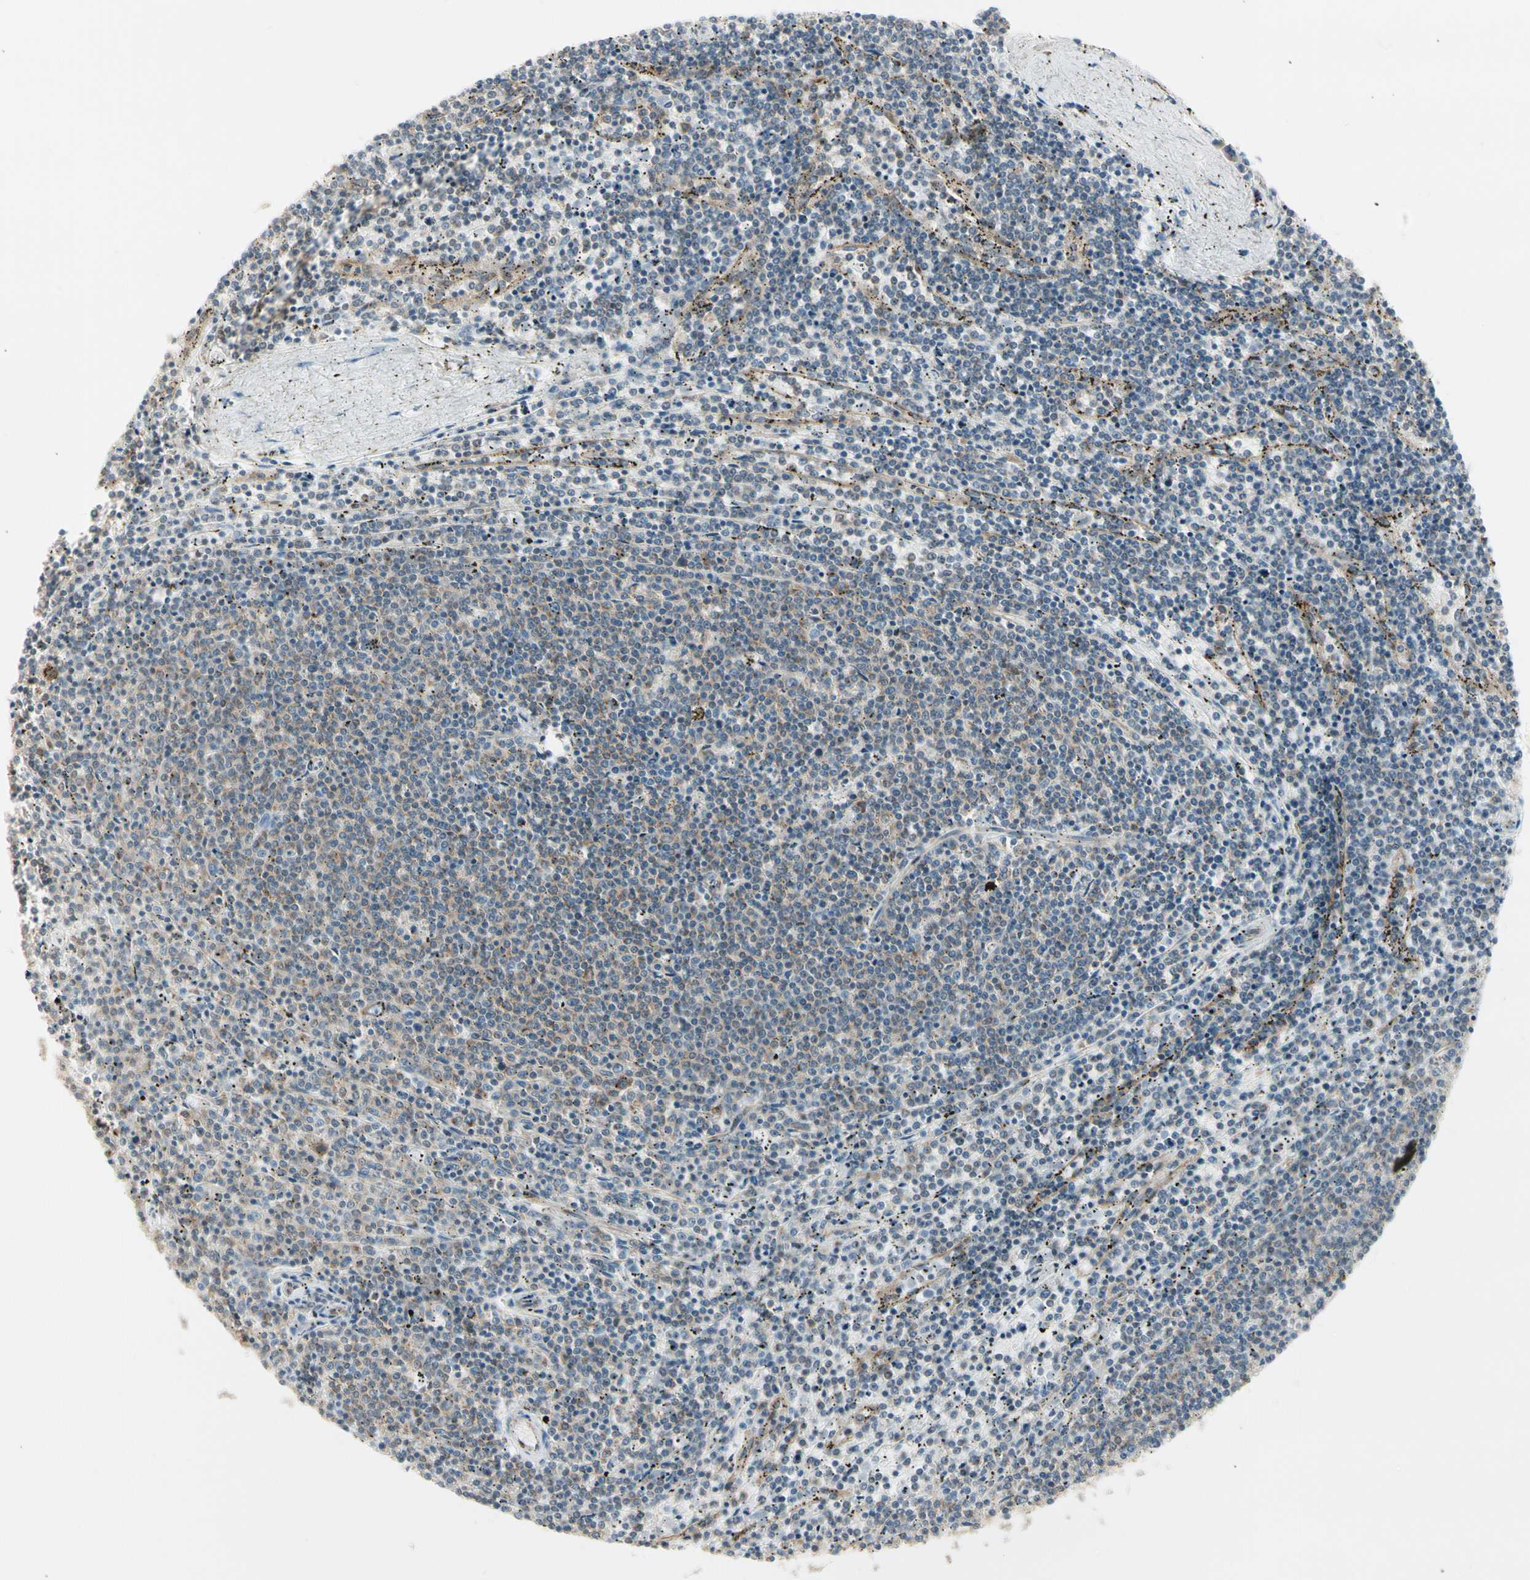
{"staining": {"intensity": "moderate", "quantity": "25%-75%", "location": "cytoplasmic/membranous"}, "tissue": "lymphoma", "cell_type": "Tumor cells", "image_type": "cancer", "snomed": [{"axis": "morphology", "description": "Malignant lymphoma, non-Hodgkin's type, Low grade"}, {"axis": "topography", "description": "Spleen"}], "caption": "Brown immunohistochemical staining in human lymphoma demonstrates moderate cytoplasmic/membranous positivity in approximately 25%-75% of tumor cells. (DAB IHC with brightfield microscopy, high magnification).", "gene": "AGFG1", "patient": {"sex": "female", "age": 50}}